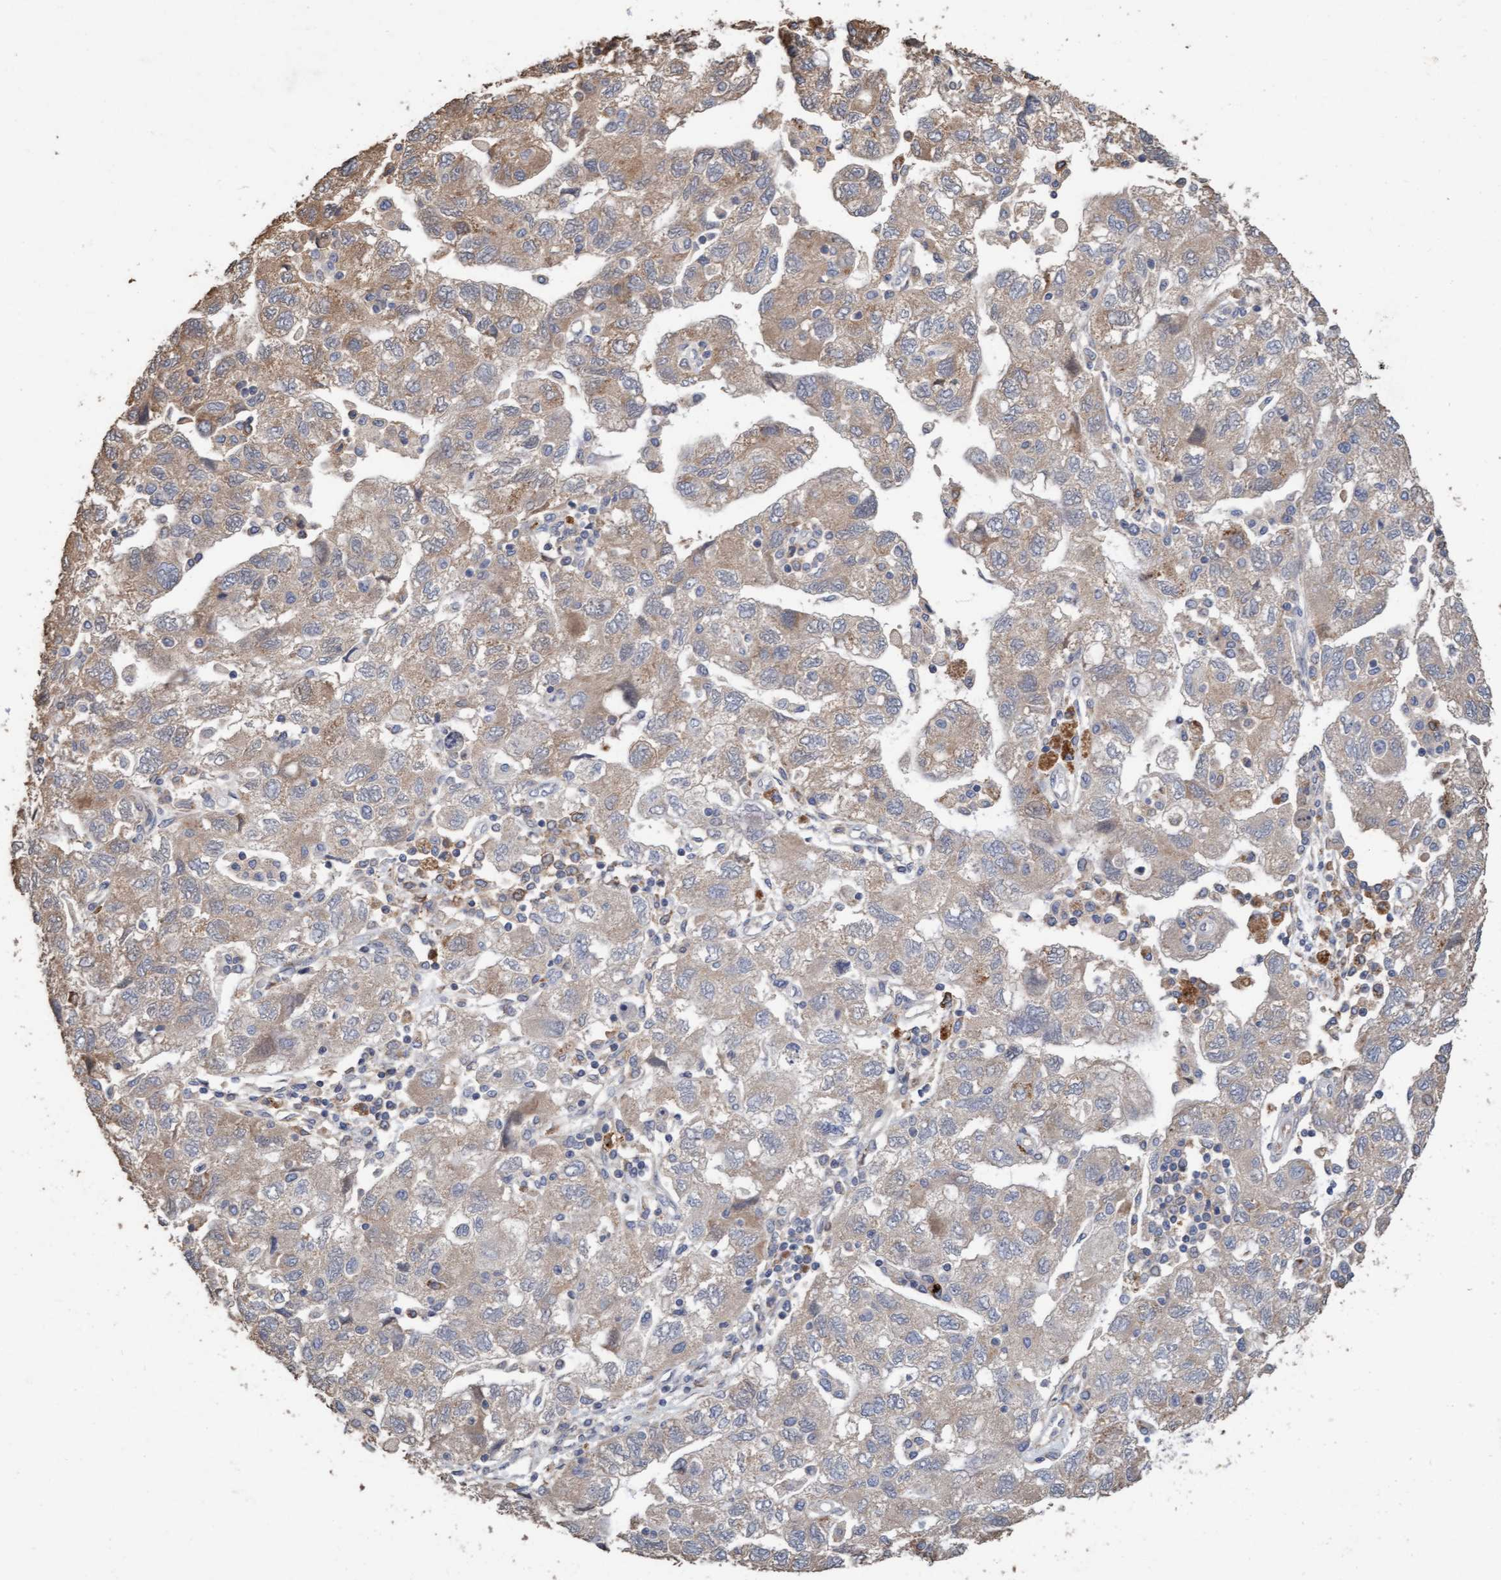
{"staining": {"intensity": "weak", "quantity": "25%-75%", "location": "cytoplasmic/membranous"}, "tissue": "ovarian cancer", "cell_type": "Tumor cells", "image_type": "cancer", "snomed": [{"axis": "morphology", "description": "Carcinoma, NOS"}, {"axis": "morphology", "description": "Cystadenocarcinoma, serous, NOS"}, {"axis": "topography", "description": "Ovary"}], "caption": "Human ovarian cancer (carcinoma) stained with a protein marker shows weak staining in tumor cells.", "gene": "LONRF1", "patient": {"sex": "female", "age": 69}}